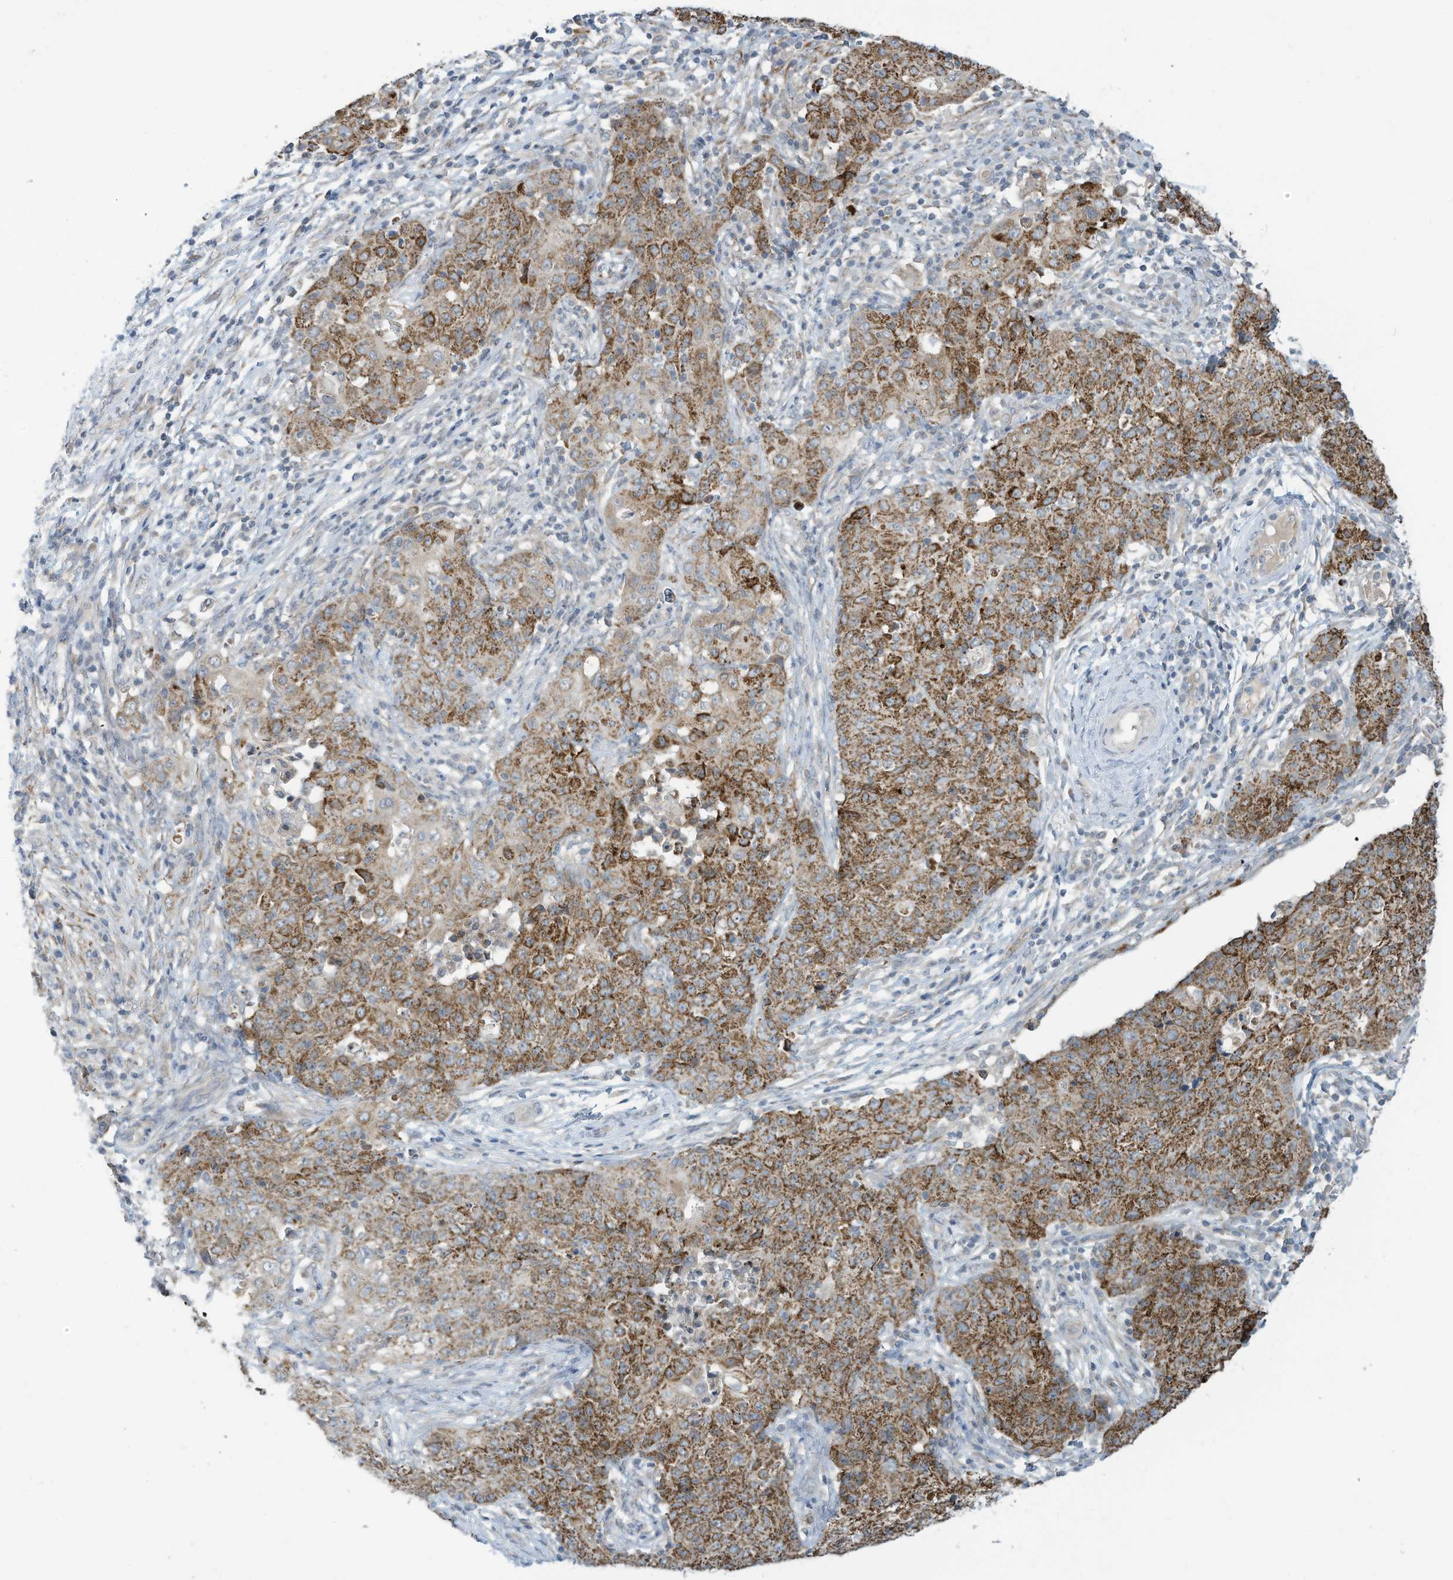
{"staining": {"intensity": "moderate", "quantity": ">75%", "location": "cytoplasmic/membranous"}, "tissue": "ovarian cancer", "cell_type": "Tumor cells", "image_type": "cancer", "snomed": [{"axis": "morphology", "description": "Carcinoma, endometroid"}, {"axis": "topography", "description": "Ovary"}], "caption": "Immunohistochemistry (IHC) micrograph of neoplastic tissue: human ovarian cancer (endometroid carcinoma) stained using immunohistochemistry demonstrates medium levels of moderate protein expression localized specifically in the cytoplasmic/membranous of tumor cells, appearing as a cytoplasmic/membranous brown color.", "gene": "SCGB1D2", "patient": {"sex": "female", "age": 42}}